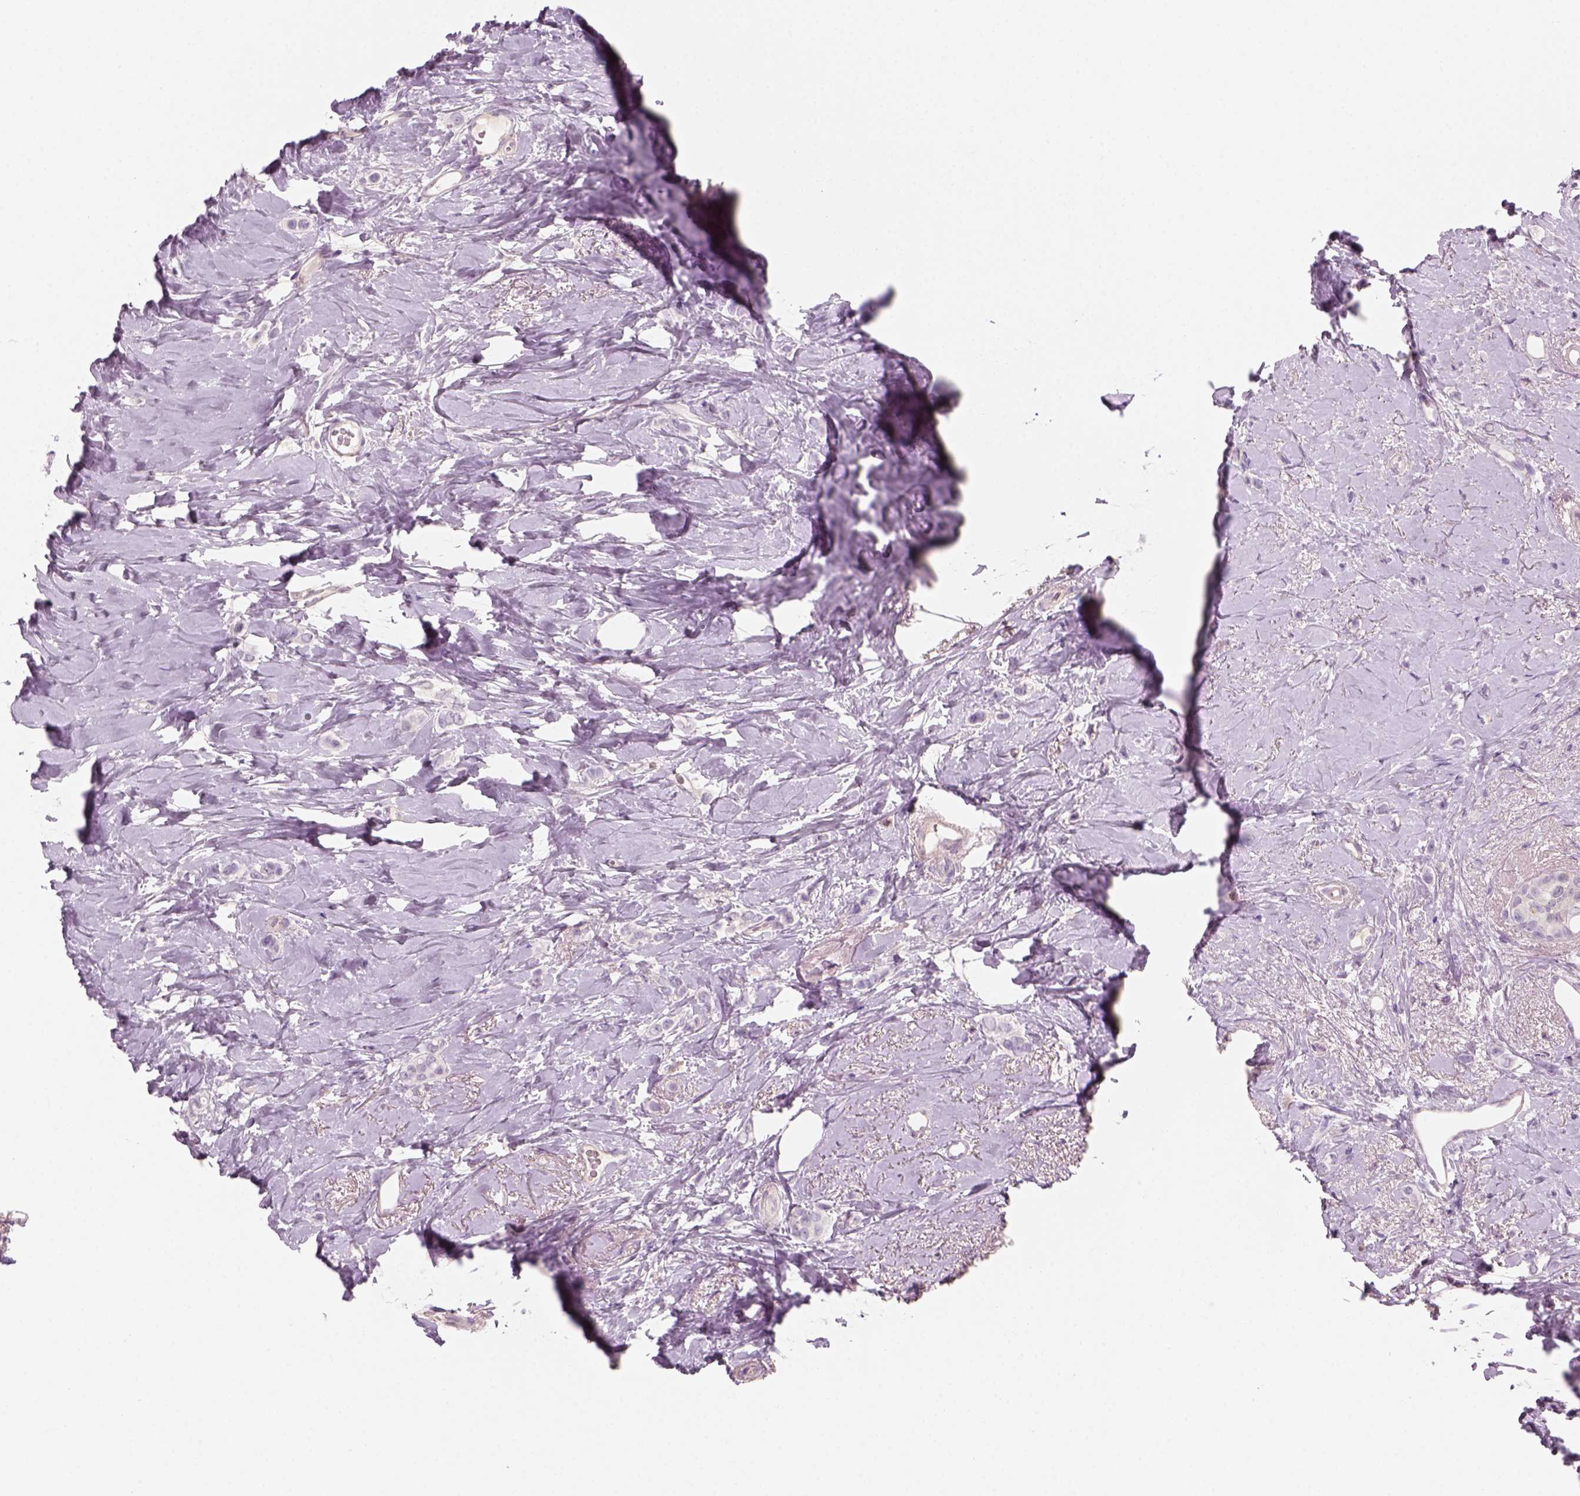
{"staining": {"intensity": "negative", "quantity": "none", "location": "none"}, "tissue": "breast cancer", "cell_type": "Tumor cells", "image_type": "cancer", "snomed": [{"axis": "morphology", "description": "Lobular carcinoma"}, {"axis": "topography", "description": "Breast"}], "caption": "The histopathology image reveals no staining of tumor cells in breast lobular carcinoma.", "gene": "KRT25", "patient": {"sex": "female", "age": 66}}